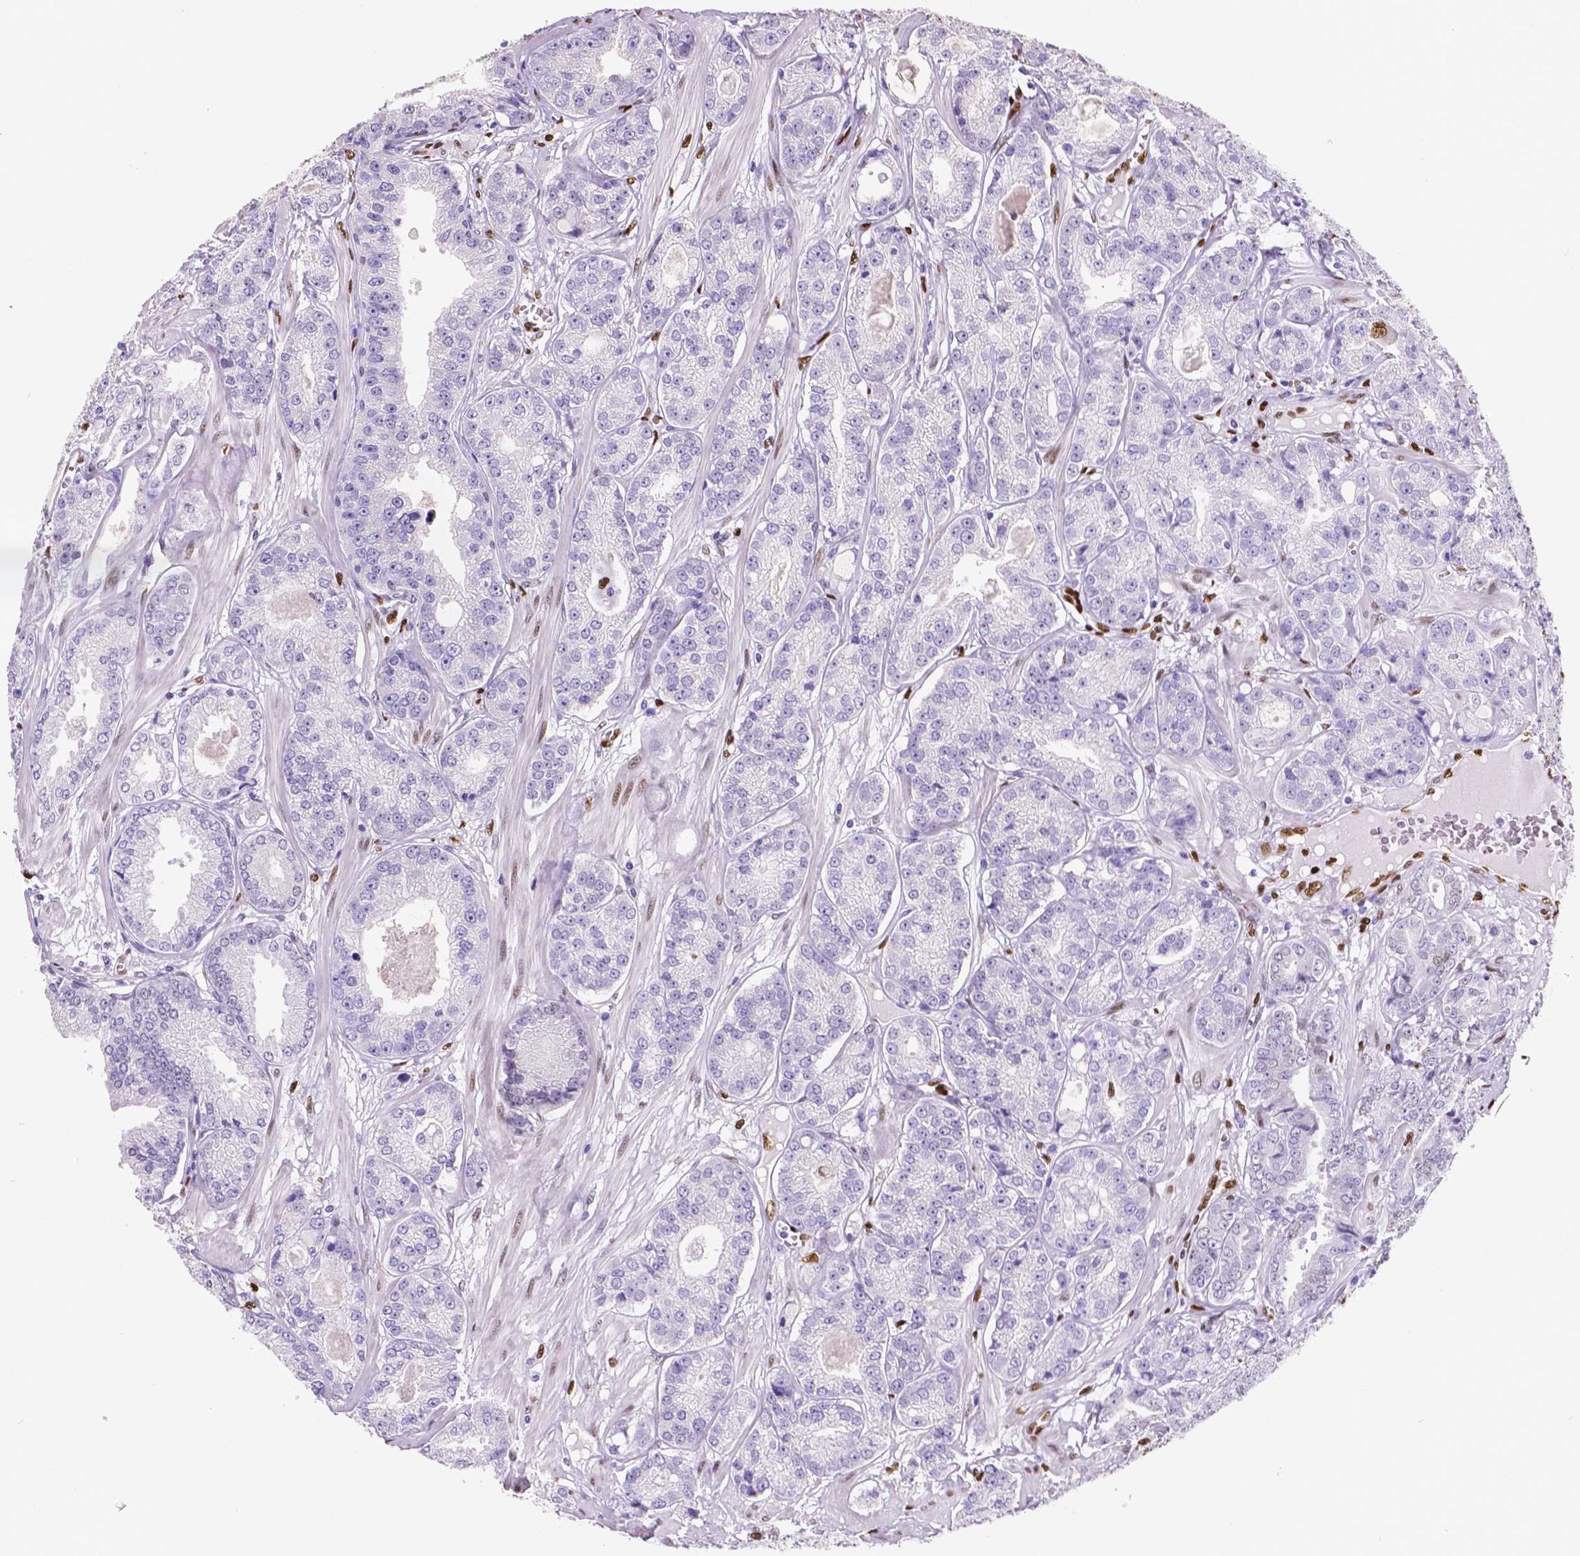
{"staining": {"intensity": "negative", "quantity": "none", "location": "none"}, "tissue": "prostate cancer", "cell_type": "Tumor cells", "image_type": "cancer", "snomed": [{"axis": "morphology", "description": "Adenocarcinoma, NOS"}, {"axis": "topography", "description": "Prostate"}], "caption": "IHC histopathology image of prostate cancer (adenocarcinoma) stained for a protein (brown), which displays no staining in tumor cells.", "gene": "MEF2C", "patient": {"sex": "male", "age": 64}}